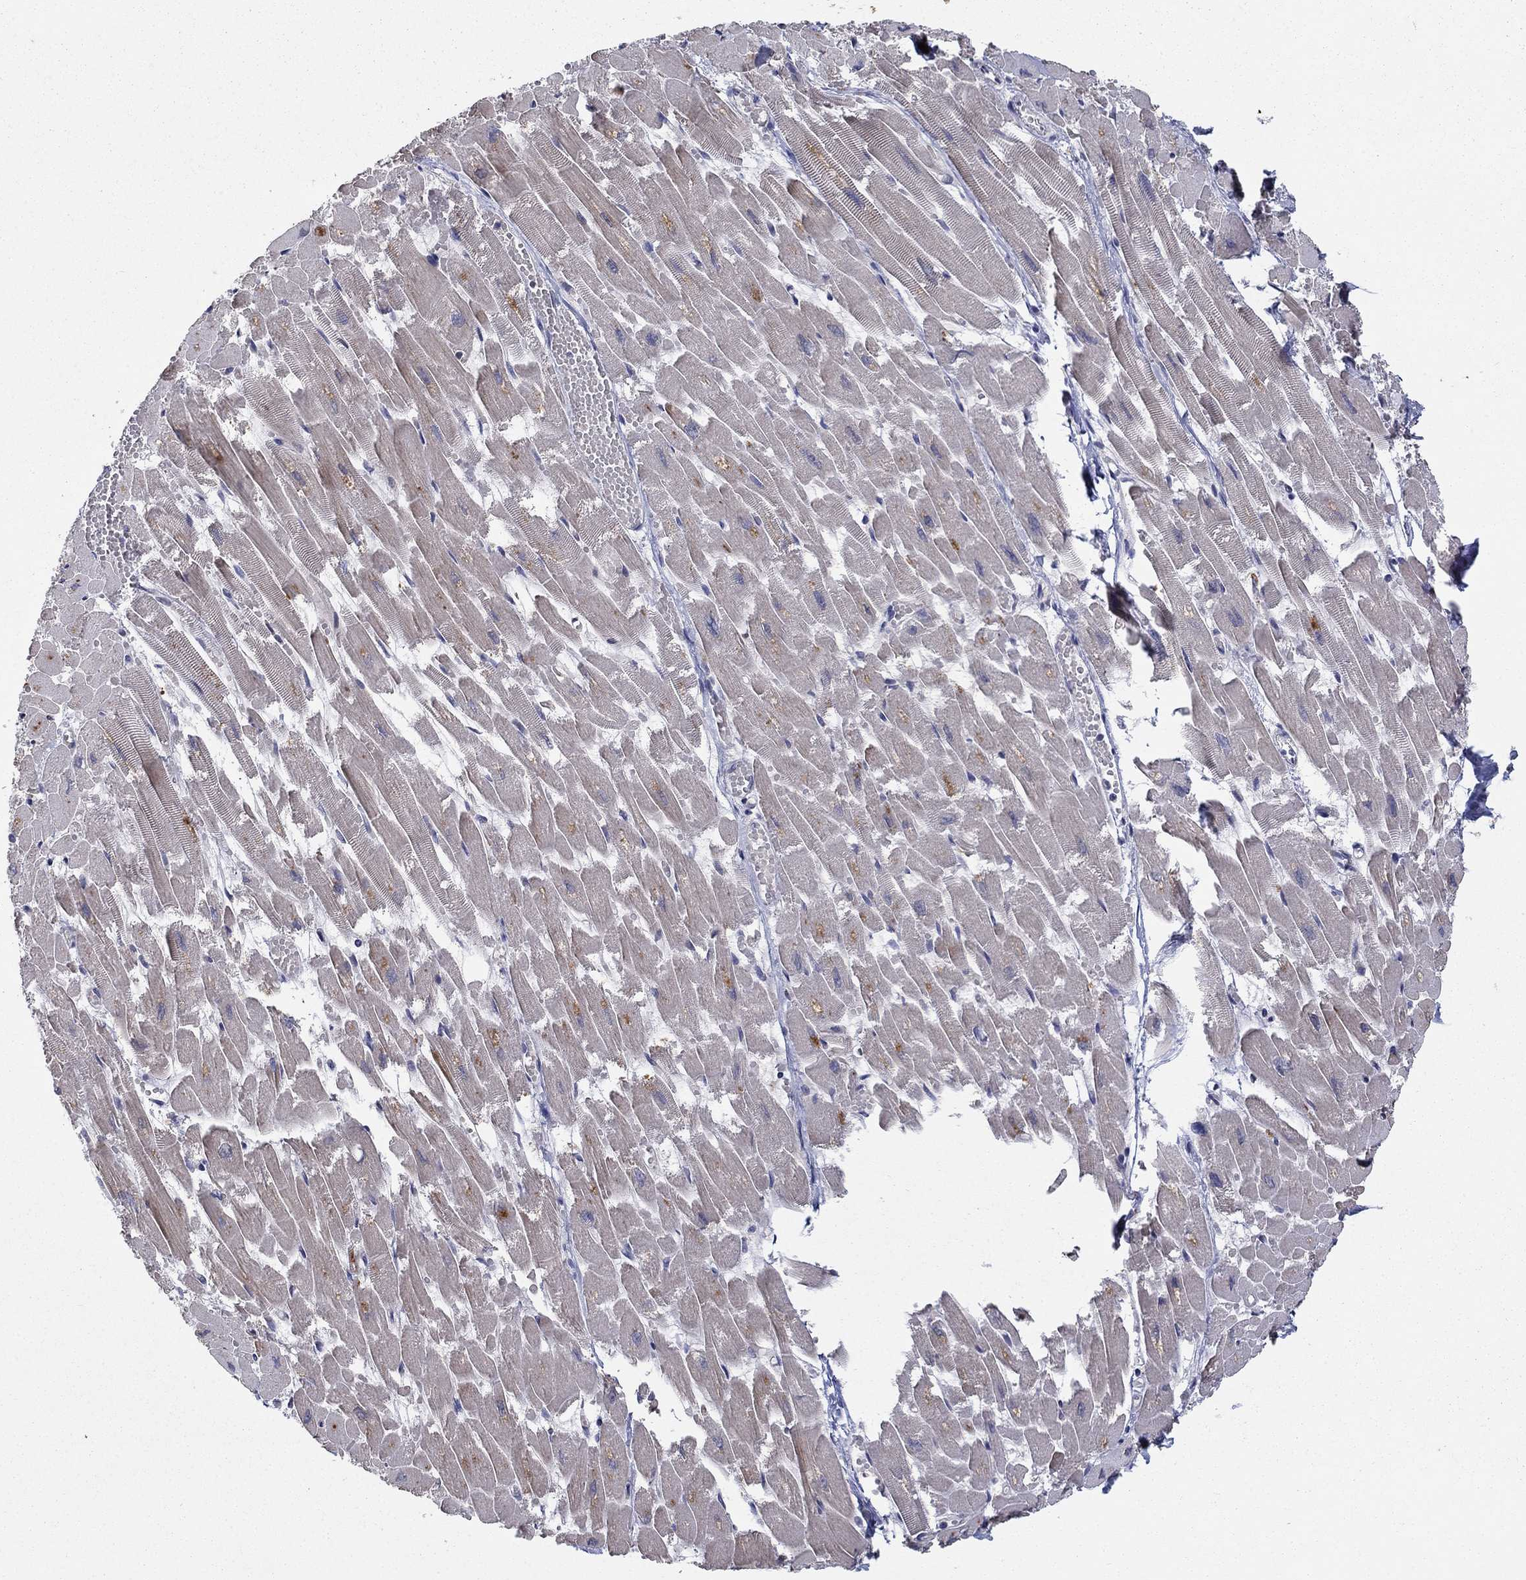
{"staining": {"intensity": "negative", "quantity": "none", "location": "none"}, "tissue": "heart muscle", "cell_type": "Cardiomyocytes", "image_type": "normal", "snomed": [{"axis": "morphology", "description": "Normal tissue, NOS"}, {"axis": "topography", "description": "Heart"}], "caption": "DAB immunohistochemical staining of benign human heart muscle displays no significant staining in cardiomyocytes. The staining is performed using DAB brown chromogen with nuclei counter-stained in using hematoxylin.", "gene": "LPCAT4", "patient": {"sex": "female", "age": 52}}